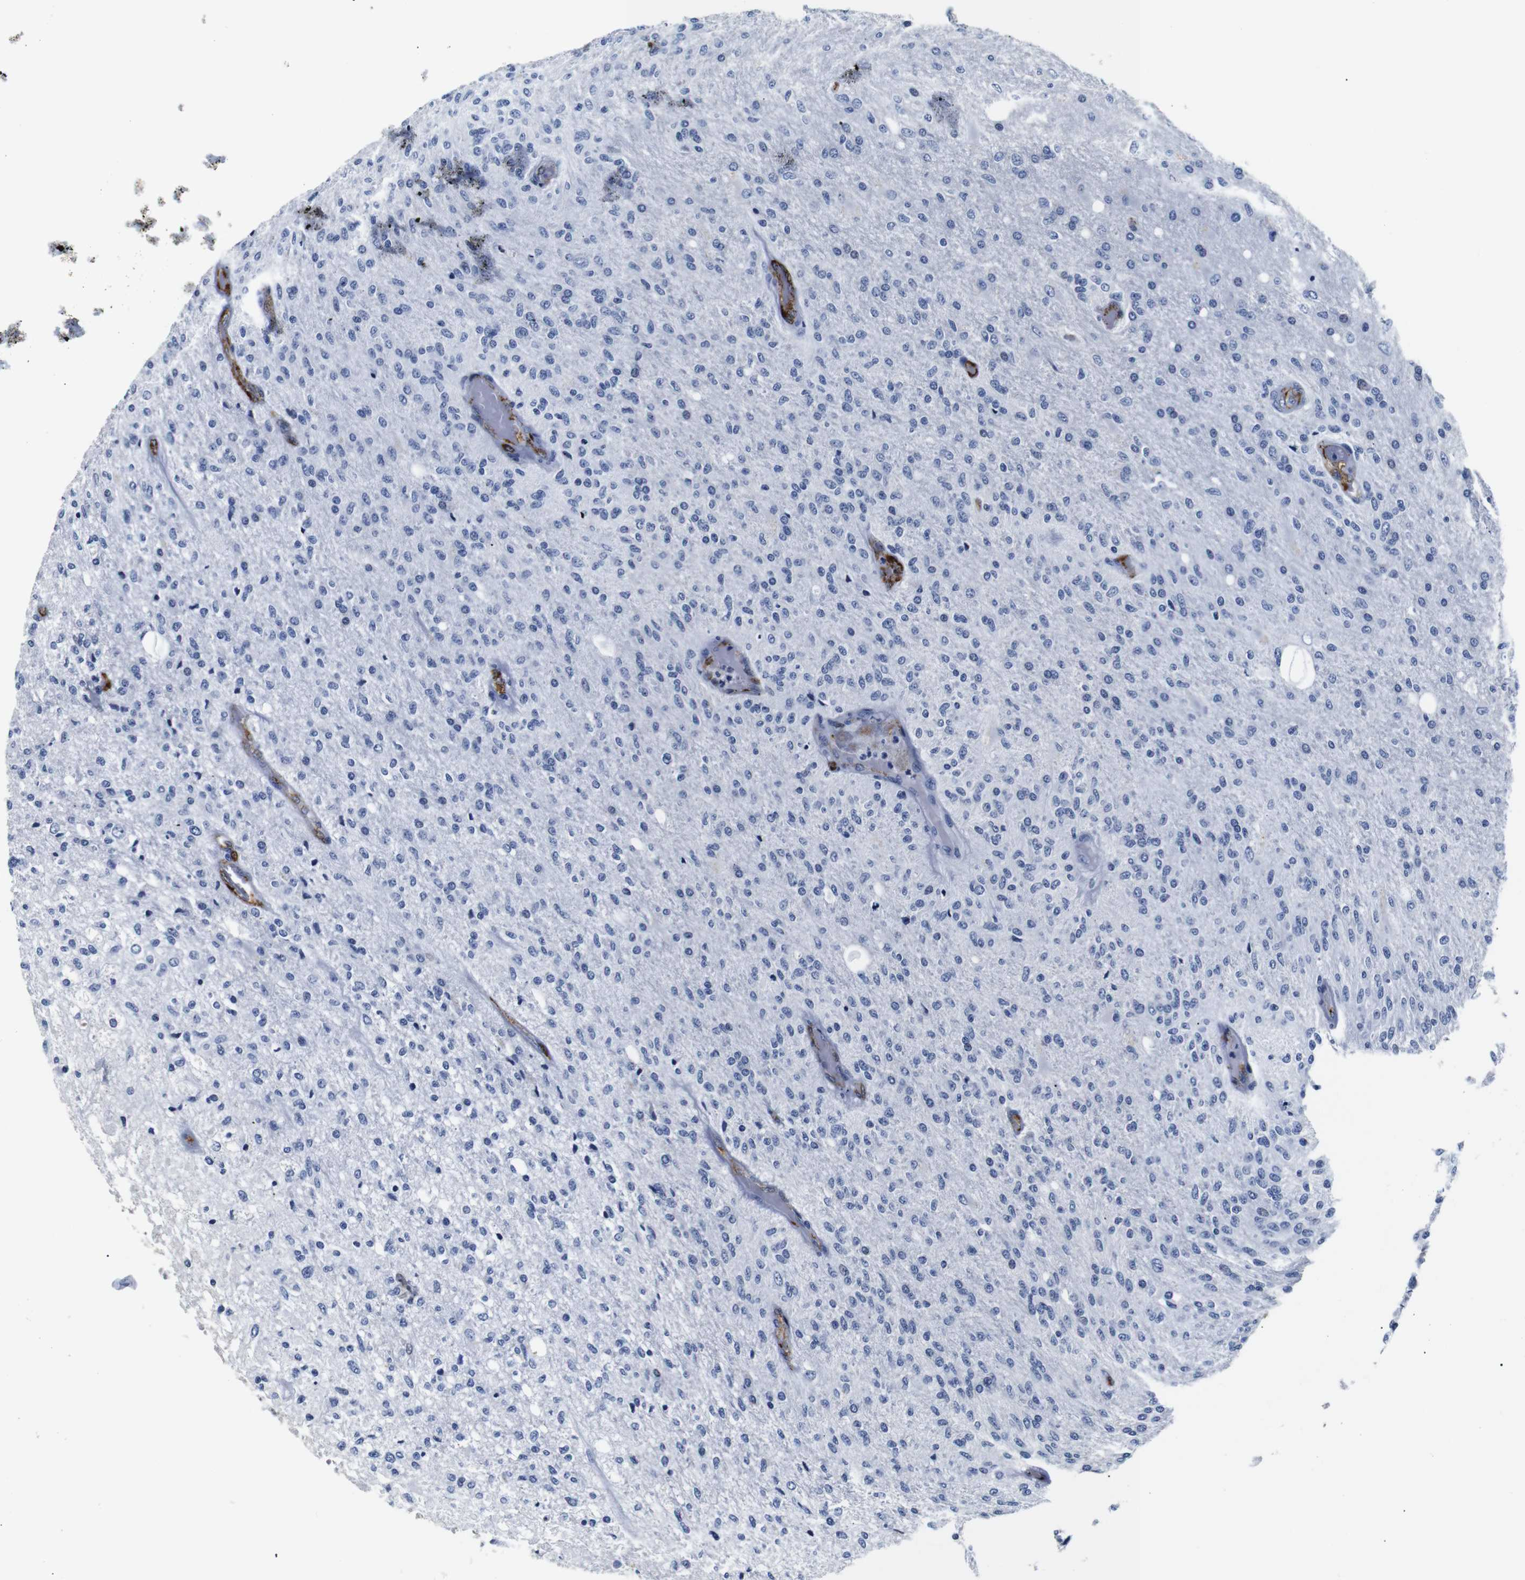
{"staining": {"intensity": "negative", "quantity": "none", "location": "none"}, "tissue": "glioma", "cell_type": "Tumor cells", "image_type": "cancer", "snomed": [{"axis": "morphology", "description": "Normal tissue, NOS"}, {"axis": "morphology", "description": "Glioma, malignant, High grade"}, {"axis": "topography", "description": "Cerebral cortex"}], "caption": "Glioma was stained to show a protein in brown. There is no significant expression in tumor cells.", "gene": "MUC4", "patient": {"sex": "male", "age": 77}}